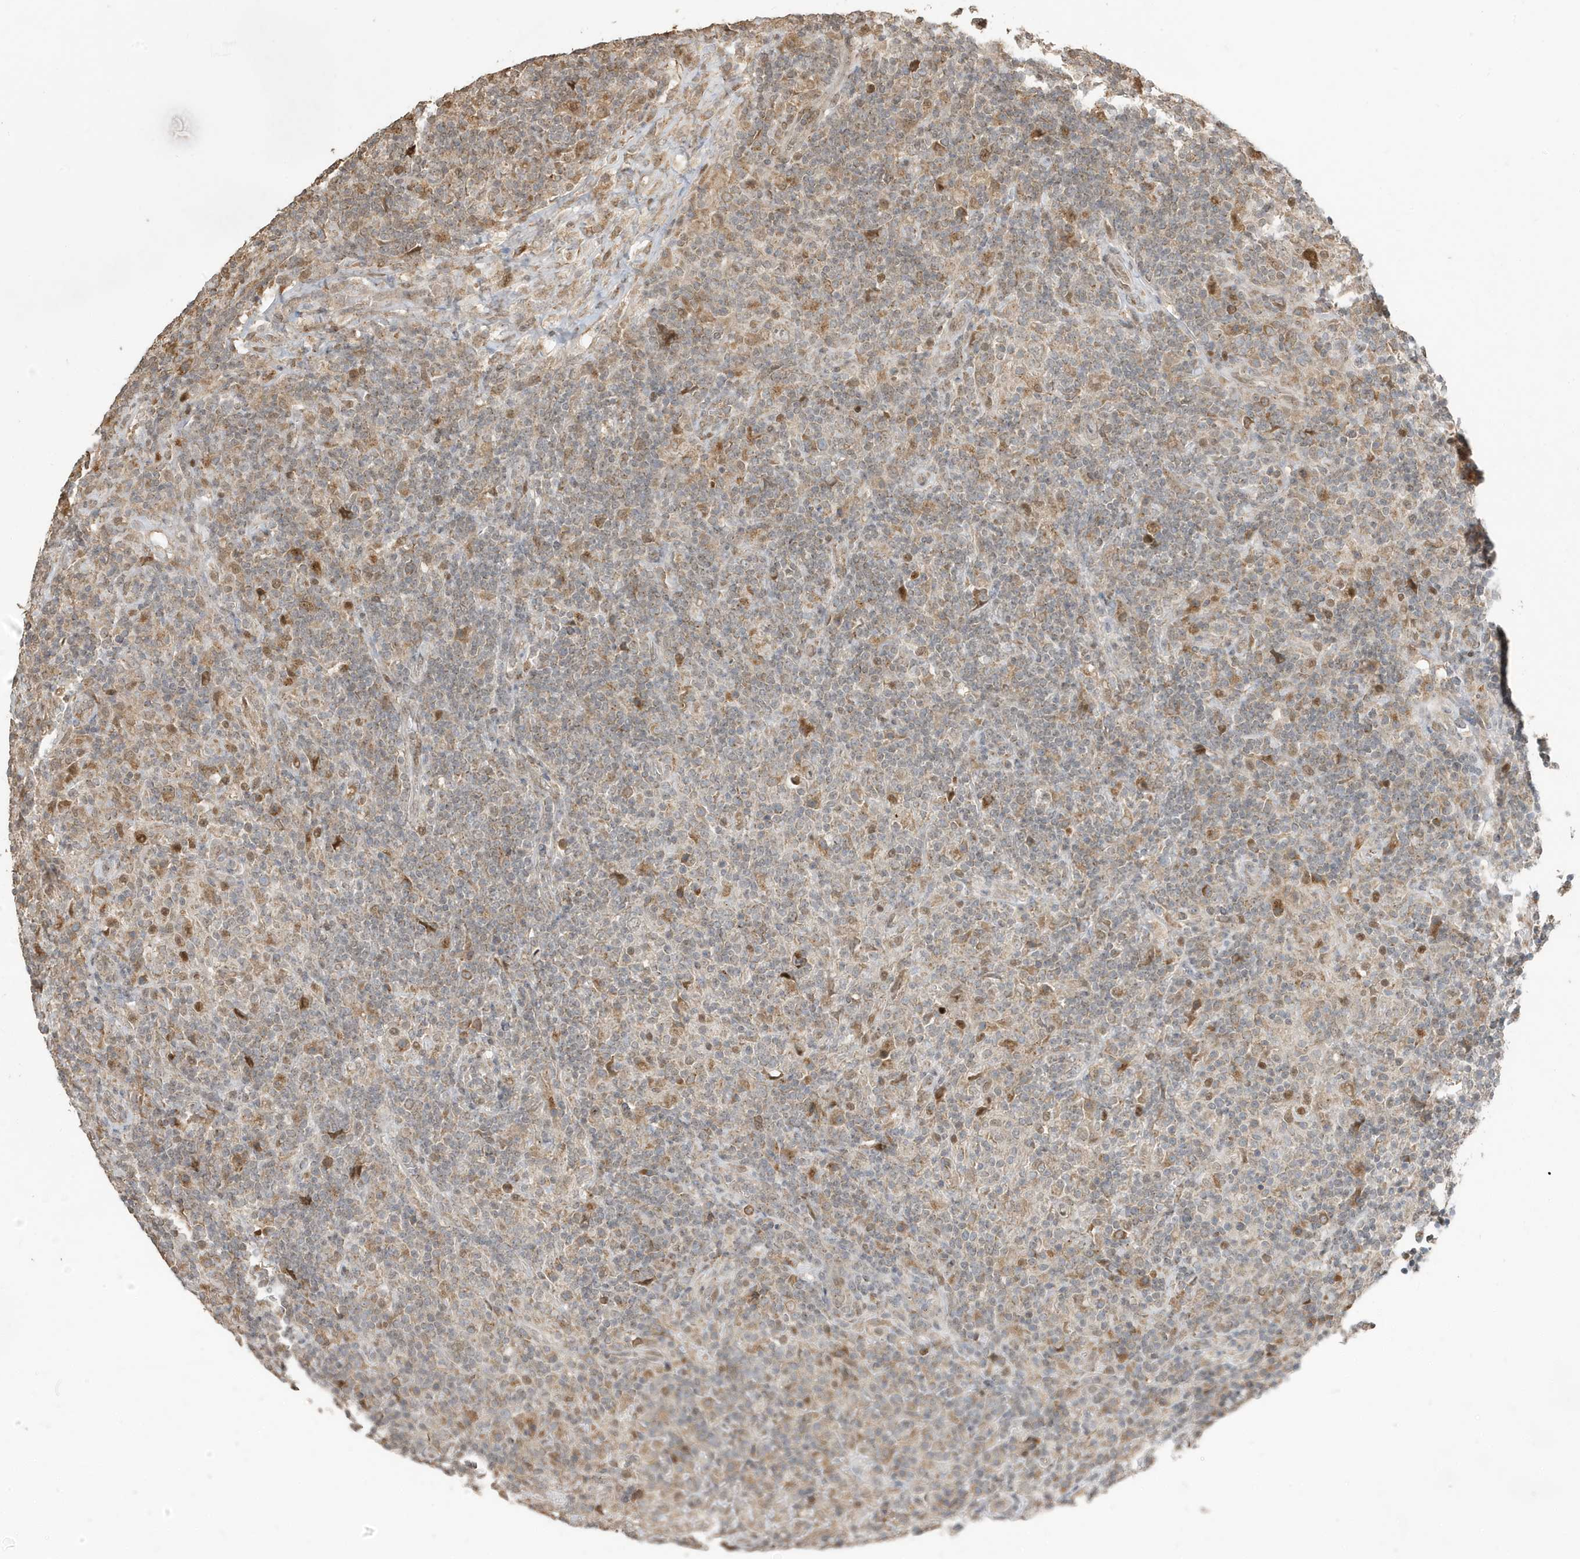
{"staining": {"intensity": "moderate", "quantity": "<25%", "location": "cytoplasmic/membranous,nuclear"}, "tissue": "lymphoma", "cell_type": "Tumor cells", "image_type": "cancer", "snomed": [{"axis": "morphology", "description": "Hodgkin's disease, NOS"}, {"axis": "topography", "description": "Lymph node"}], "caption": "The image shows staining of Hodgkin's disease, revealing moderate cytoplasmic/membranous and nuclear protein staining (brown color) within tumor cells. (DAB (3,3'-diaminobenzidine) IHC with brightfield microscopy, high magnification).", "gene": "RER1", "patient": {"sex": "male", "age": 70}}